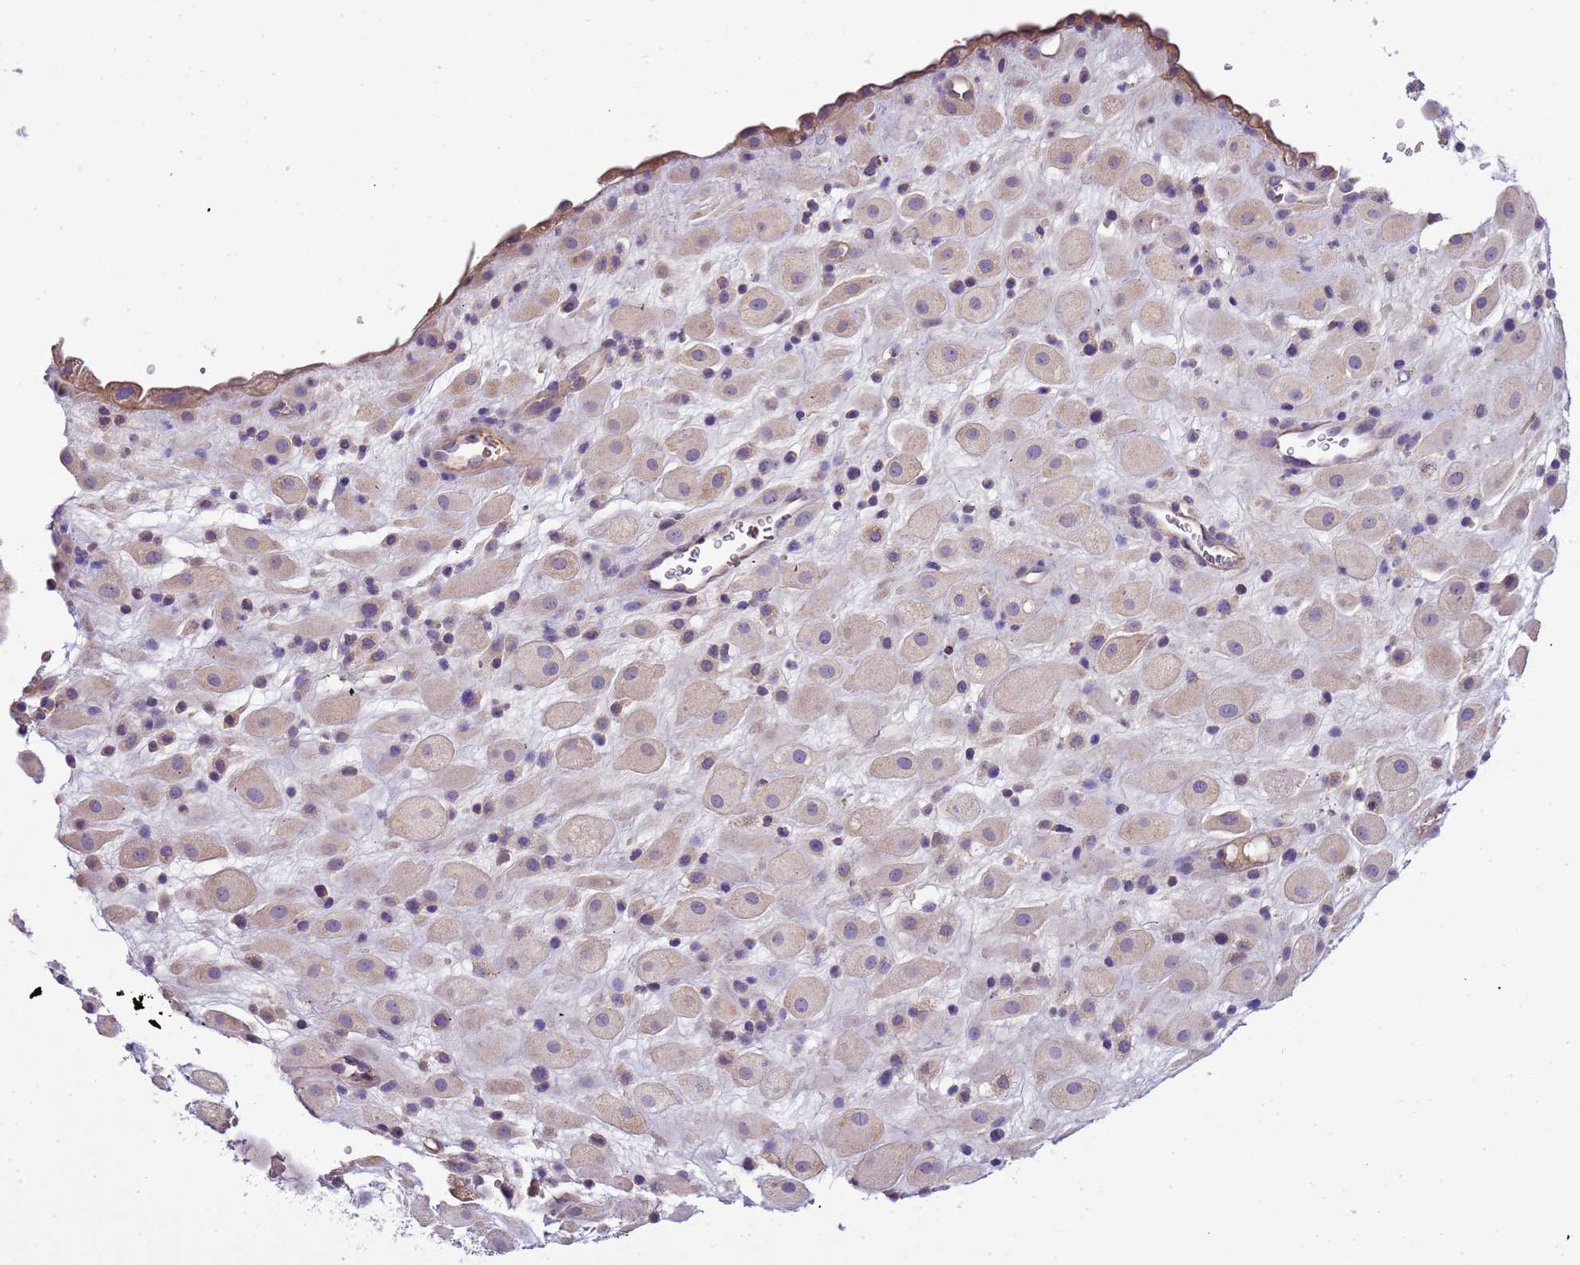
{"staining": {"intensity": "moderate", "quantity": "<25%", "location": "cytoplasmic/membranous"}, "tissue": "placenta", "cell_type": "Decidual cells", "image_type": "normal", "snomed": [{"axis": "morphology", "description": "Normal tissue, NOS"}, {"axis": "topography", "description": "Placenta"}], "caption": "Moderate cytoplasmic/membranous expression for a protein is appreciated in approximately <25% of decidual cells of normal placenta using immunohistochemistry.", "gene": "PLCXD3", "patient": {"sex": "female", "age": 35}}